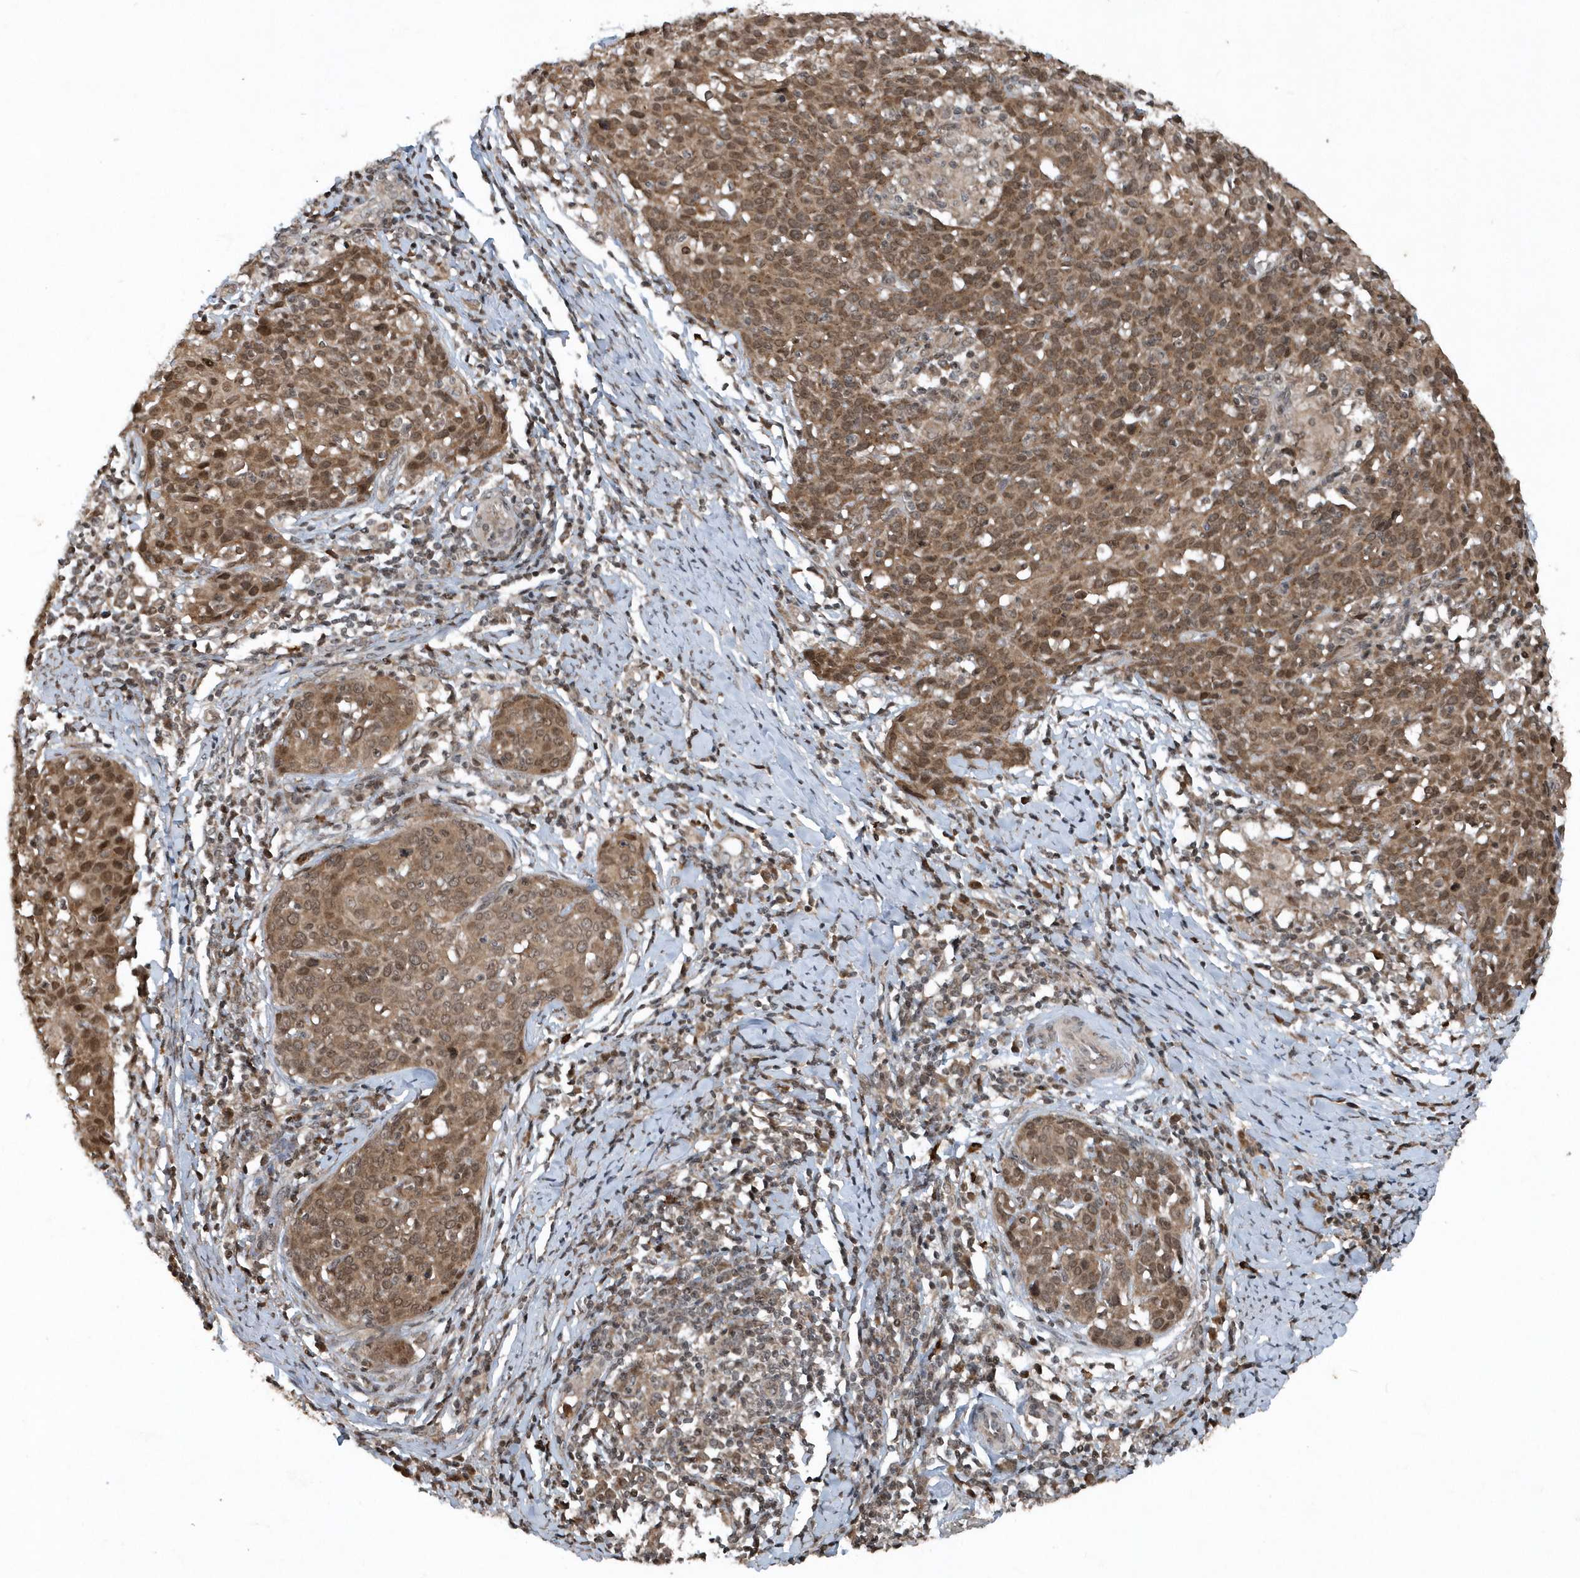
{"staining": {"intensity": "moderate", "quantity": ">75%", "location": "cytoplasmic/membranous,nuclear"}, "tissue": "cervical cancer", "cell_type": "Tumor cells", "image_type": "cancer", "snomed": [{"axis": "morphology", "description": "Squamous cell carcinoma, NOS"}, {"axis": "topography", "description": "Cervix"}], "caption": "Human cervical cancer stained with a protein marker displays moderate staining in tumor cells.", "gene": "EIF2B1", "patient": {"sex": "female", "age": 38}}